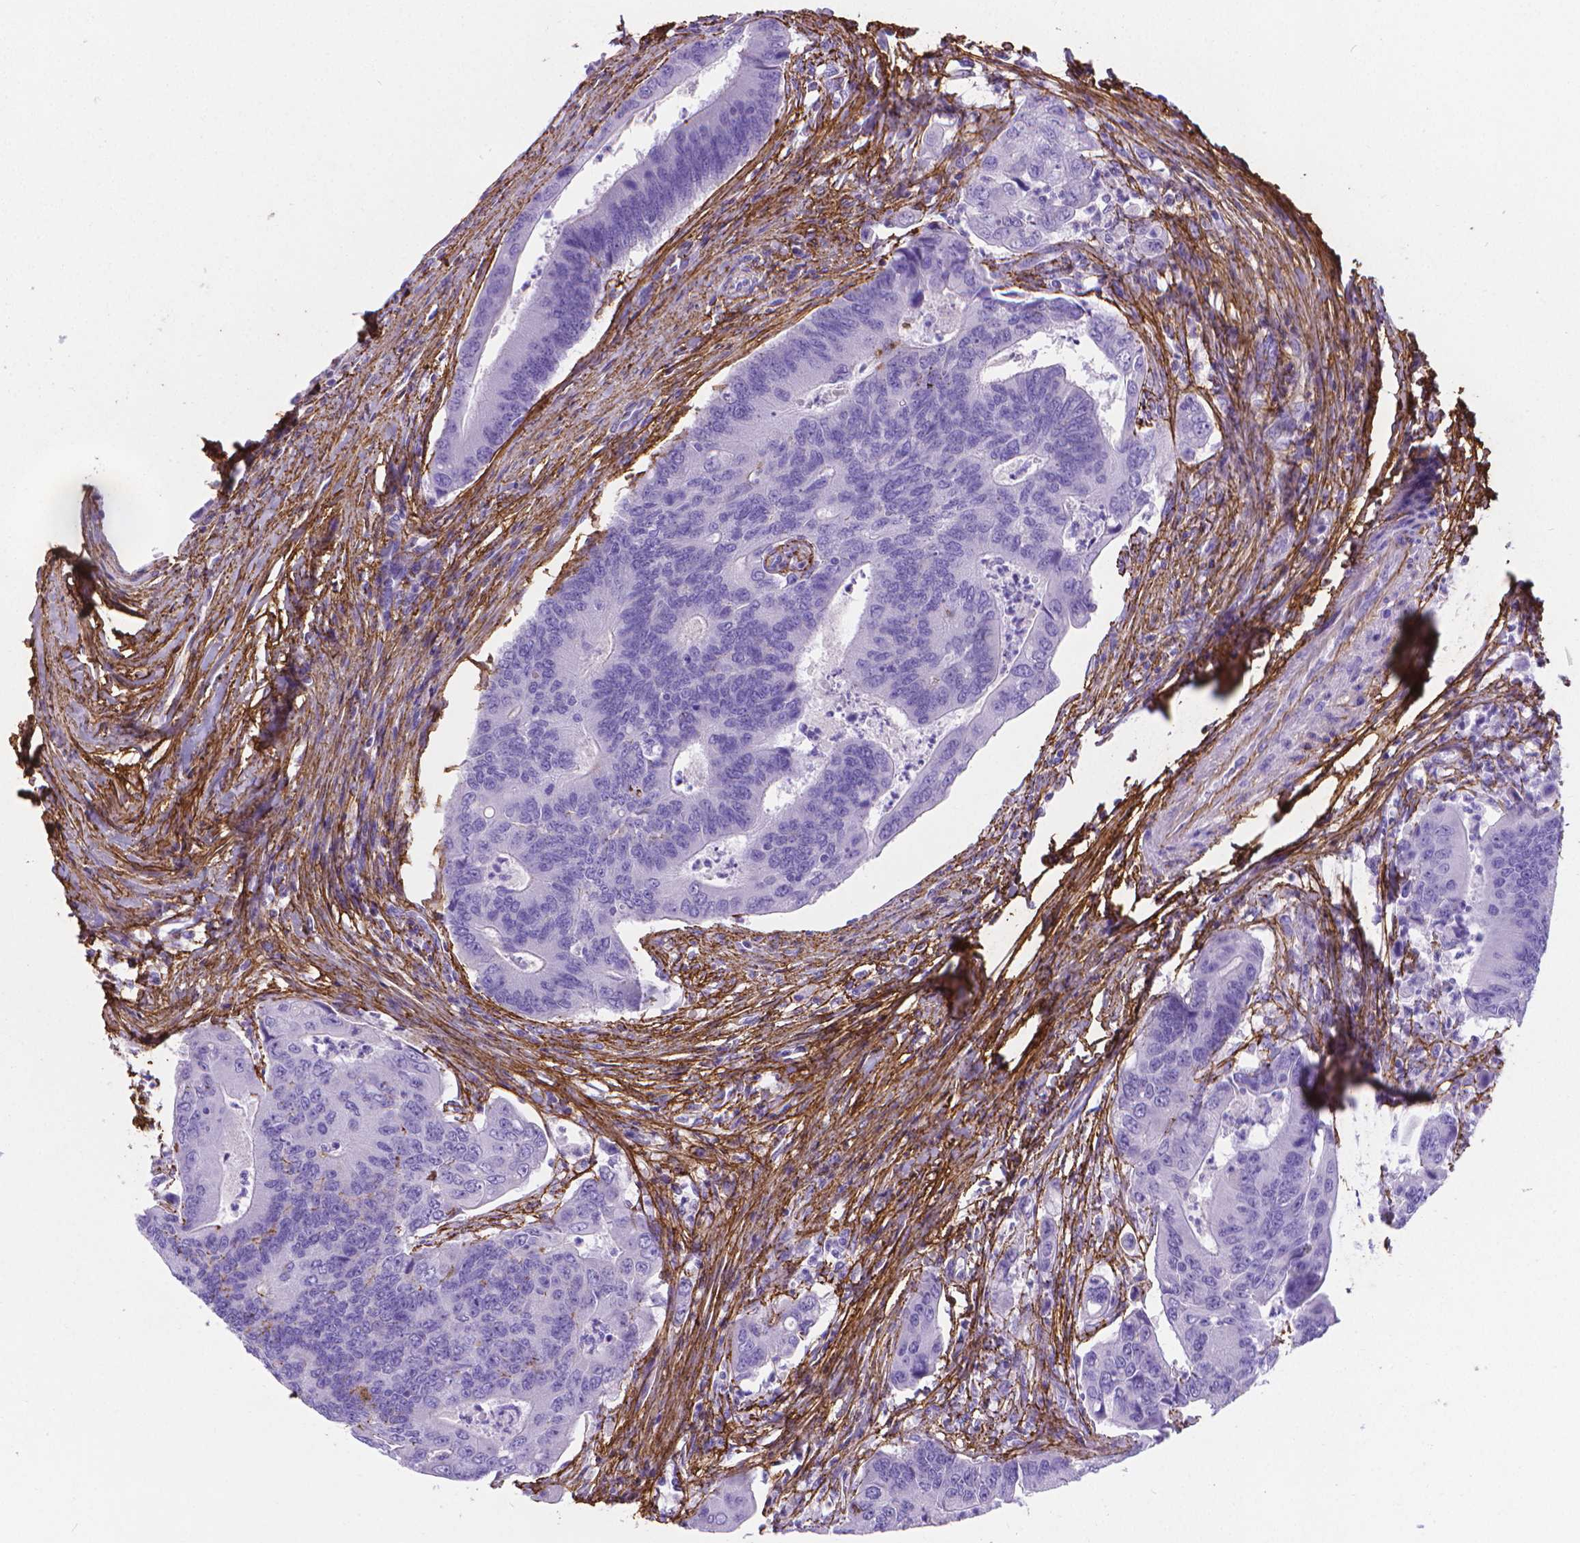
{"staining": {"intensity": "negative", "quantity": "none", "location": "none"}, "tissue": "colorectal cancer", "cell_type": "Tumor cells", "image_type": "cancer", "snomed": [{"axis": "morphology", "description": "Adenocarcinoma, NOS"}, {"axis": "topography", "description": "Colon"}], "caption": "The immunohistochemistry photomicrograph has no significant expression in tumor cells of adenocarcinoma (colorectal) tissue.", "gene": "MFAP2", "patient": {"sex": "female", "age": 67}}